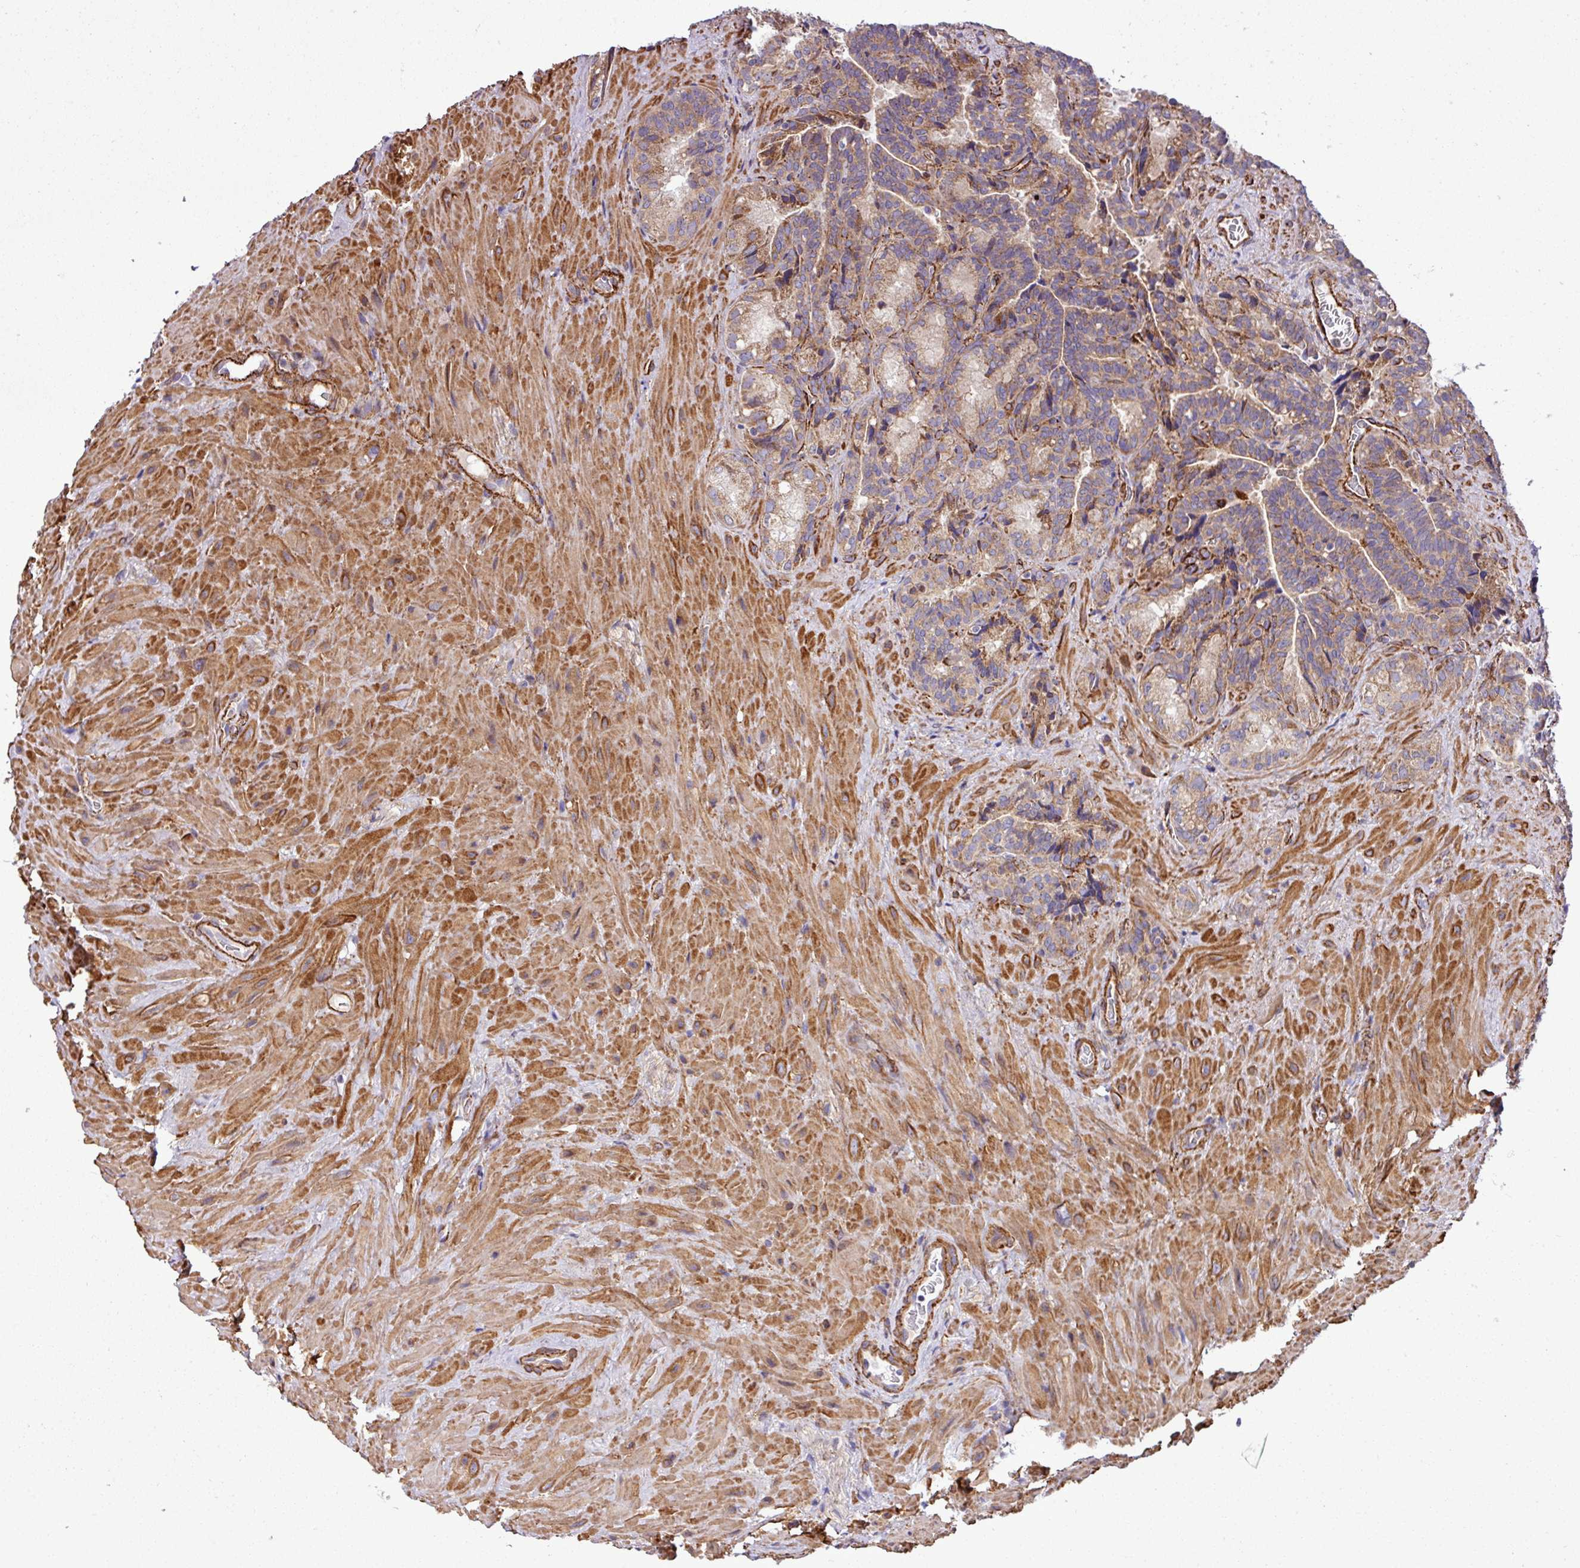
{"staining": {"intensity": "moderate", "quantity": ">75%", "location": "cytoplasmic/membranous"}, "tissue": "seminal vesicle", "cell_type": "Glandular cells", "image_type": "normal", "snomed": [{"axis": "morphology", "description": "Normal tissue, NOS"}, {"axis": "topography", "description": "Seminal veicle"}], "caption": "A photomicrograph of seminal vesicle stained for a protein exhibits moderate cytoplasmic/membranous brown staining in glandular cells. (Stains: DAB in brown, nuclei in blue, Microscopy: brightfield microscopy at high magnification).", "gene": "FAM47E", "patient": {"sex": "male", "age": 68}}